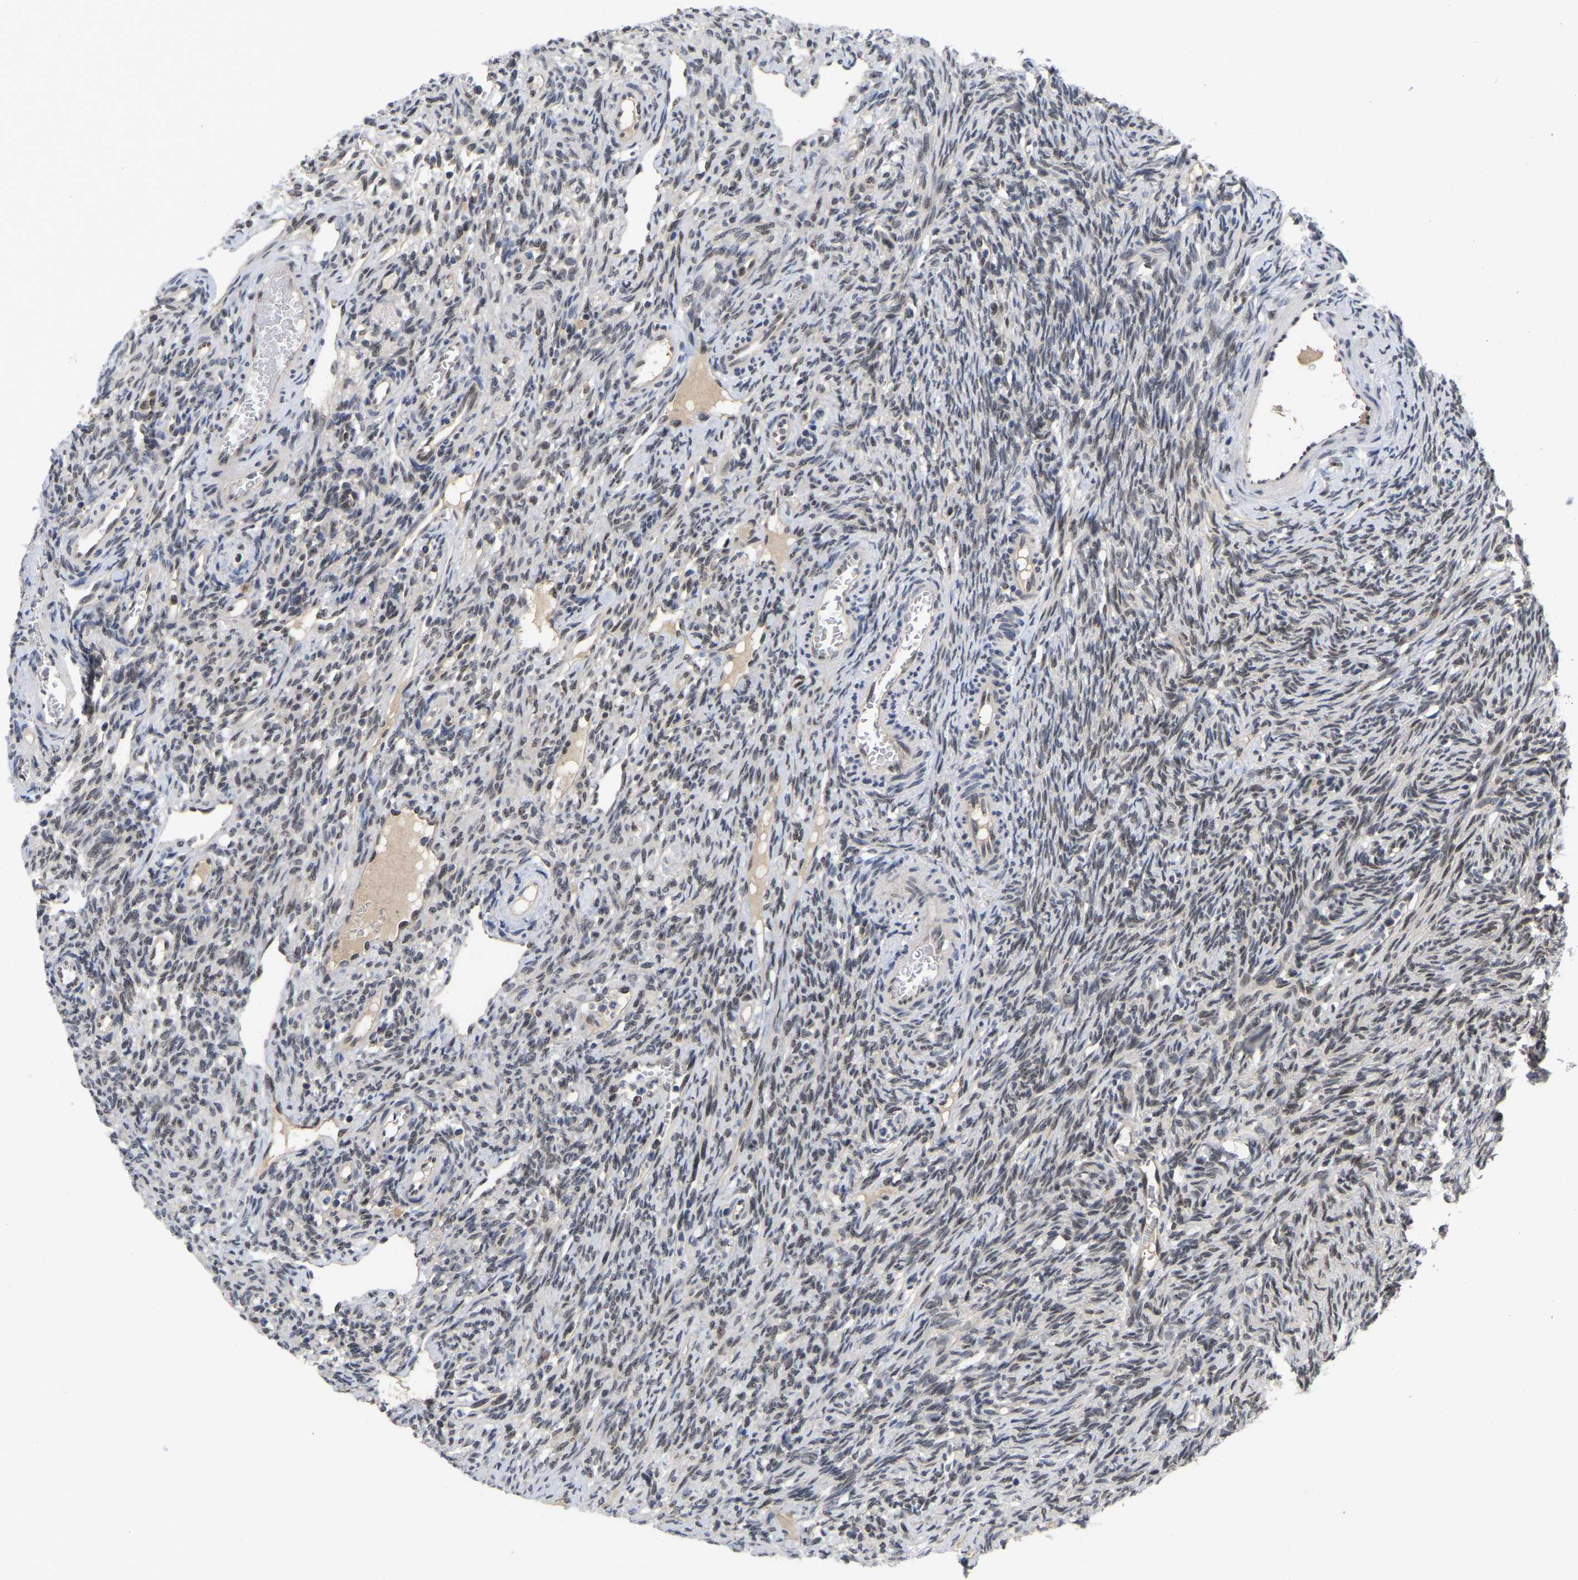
{"staining": {"intensity": "moderate", "quantity": ">75%", "location": "nuclear"}, "tissue": "ovary", "cell_type": "Follicle cells", "image_type": "normal", "snomed": [{"axis": "morphology", "description": "Normal tissue, NOS"}, {"axis": "topography", "description": "Ovary"}], "caption": "This image shows IHC staining of benign ovary, with medium moderate nuclear expression in approximately >75% of follicle cells.", "gene": "NLE1", "patient": {"sex": "female", "age": 33}}